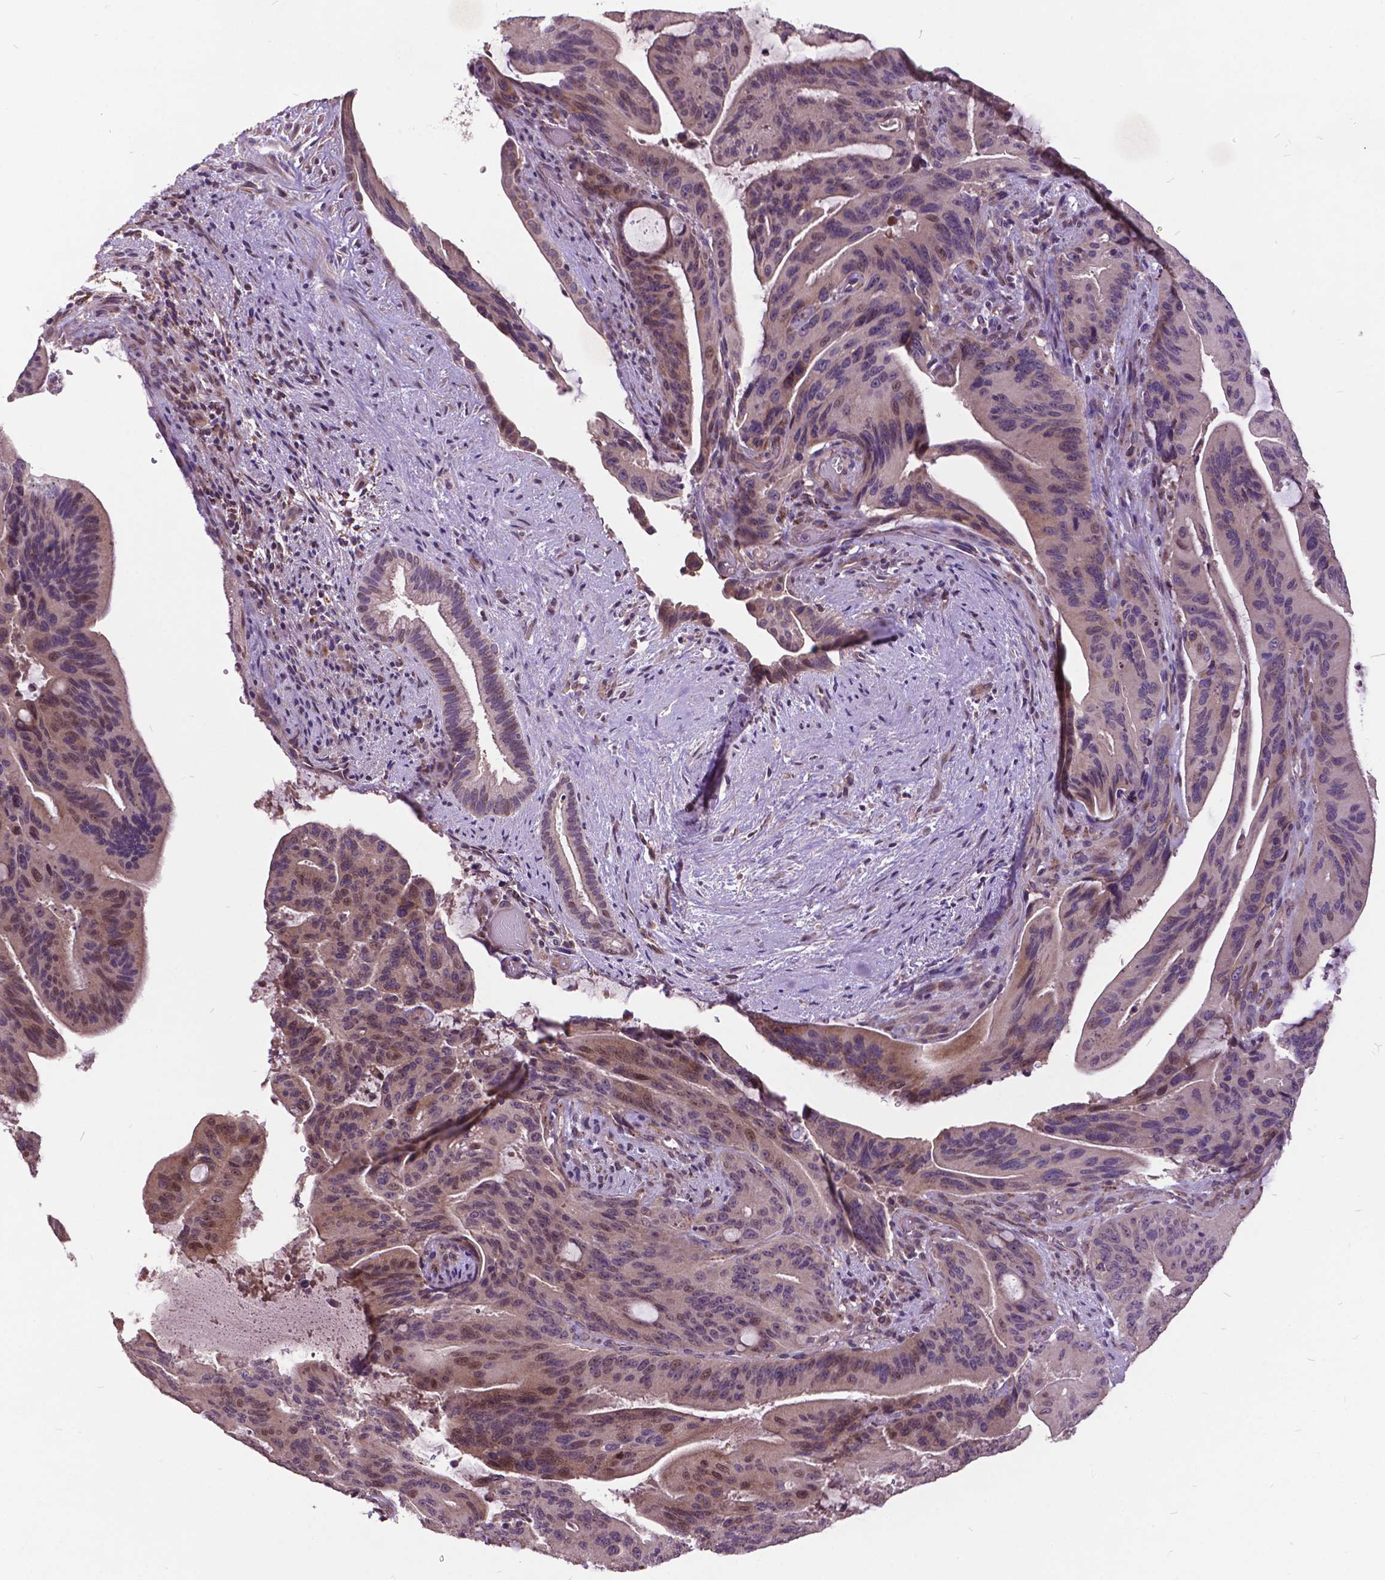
{"staining": {"intensity": "weak", "quantity": "<25%", "location": "nuclear"}, "tissue": "liver cancer", "cell_type": "Tumor cells", "image_type": "cancer", "snomed": [{"axis": "morphology", "description": "Cholangiocarcinoma"}, {"axis": "topography", "description": "Liver"}], "caption": "This histopathology image is of liver cancer (cholangiocarcinoma) stained with immunohistochemistry (IHC) to label a protein in brown with the nuclei are counter-stained blue. There is no expression in tumor cells.", "gene": "AP1S3", "patient": {"sex": "female", "age": 73}}